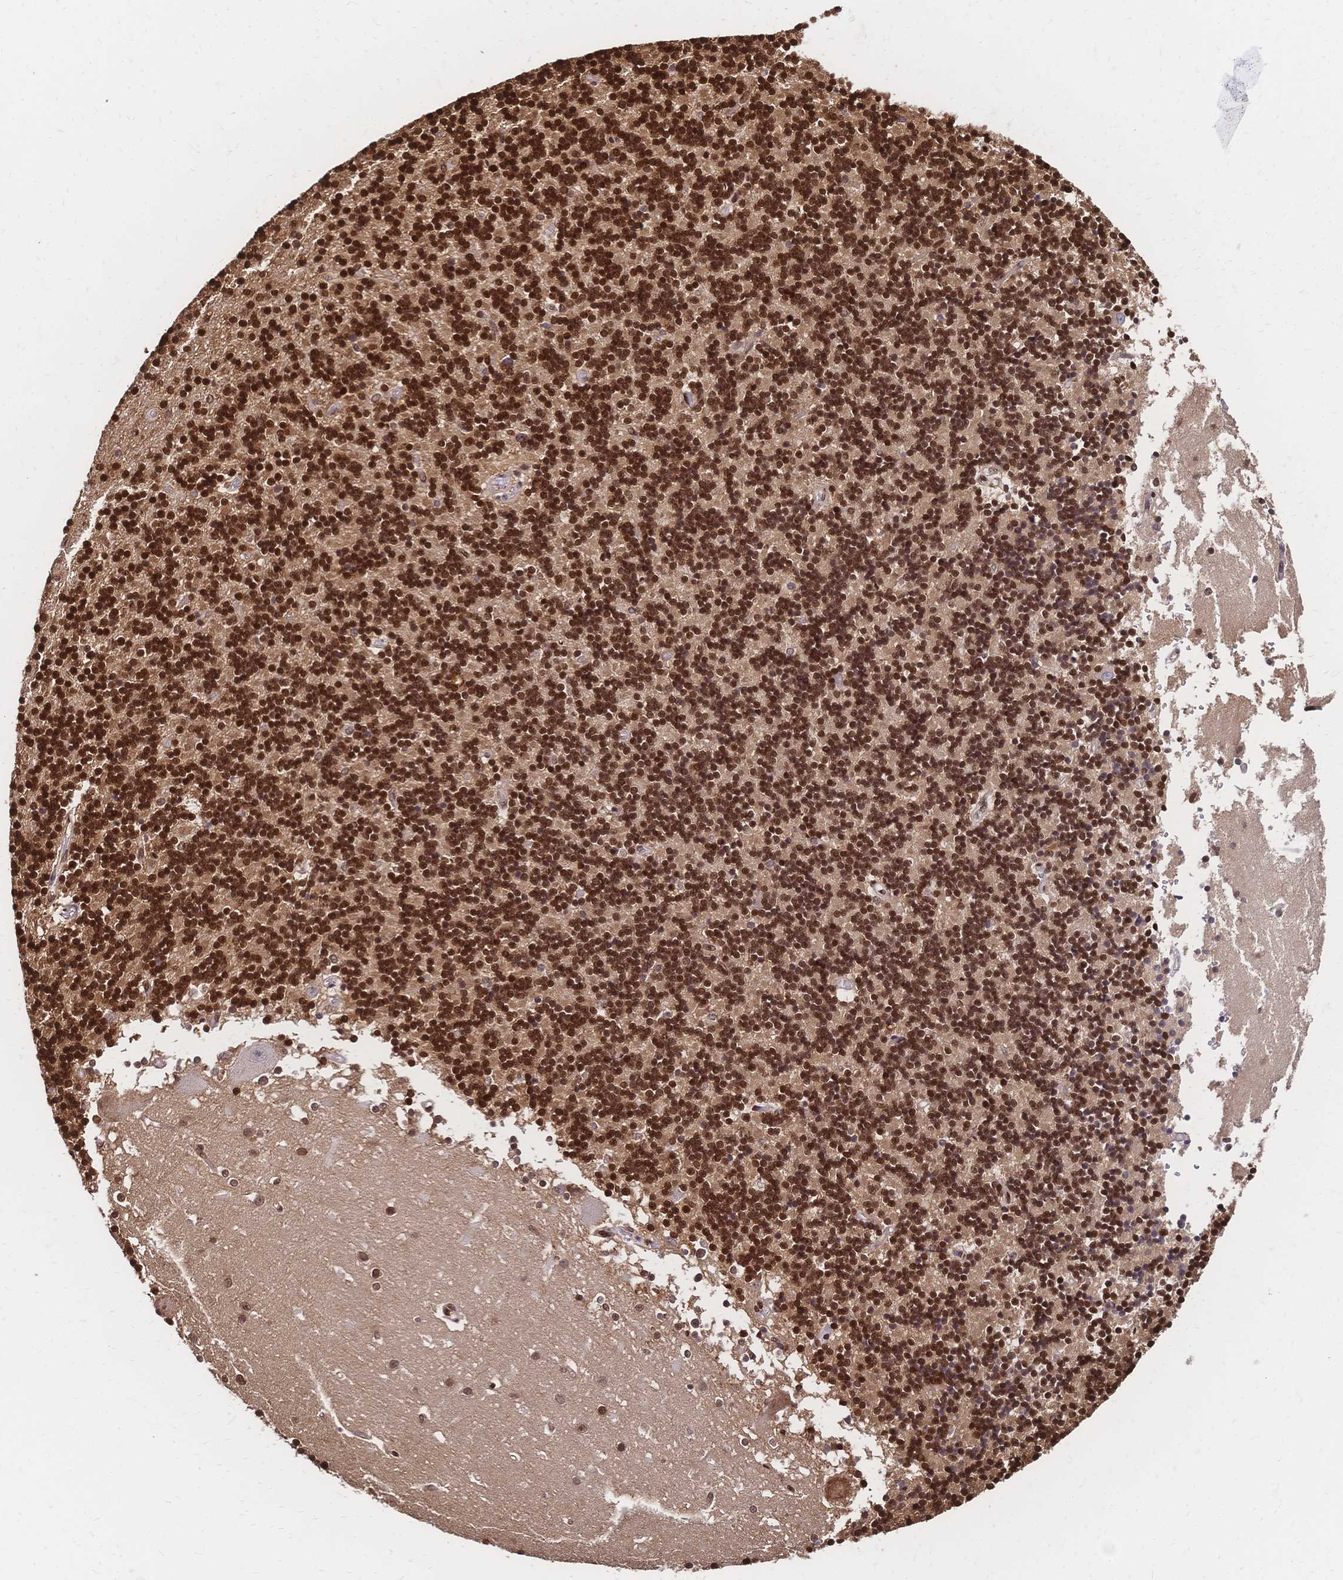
{"staining": {"intensity": "strong", "quantity": ">75%", "location": "nuclear"}, "tissue": "cerebellum", "cell_type": "Cells in granular layer", "image_type": "normal", "snomed": [{"axis": "morphology", "description": "Normal tissue, NOS"}, {"axis": "topography", "description": "Cerebellum"}], "caption": "Protein expression by immunohistochemistry displays strong nuclear positivity in about >75% of cells in granular layer in unremarkable cerebellum.", "gene": "HDGF", "patient": {"sex": "male", "age": 54}}